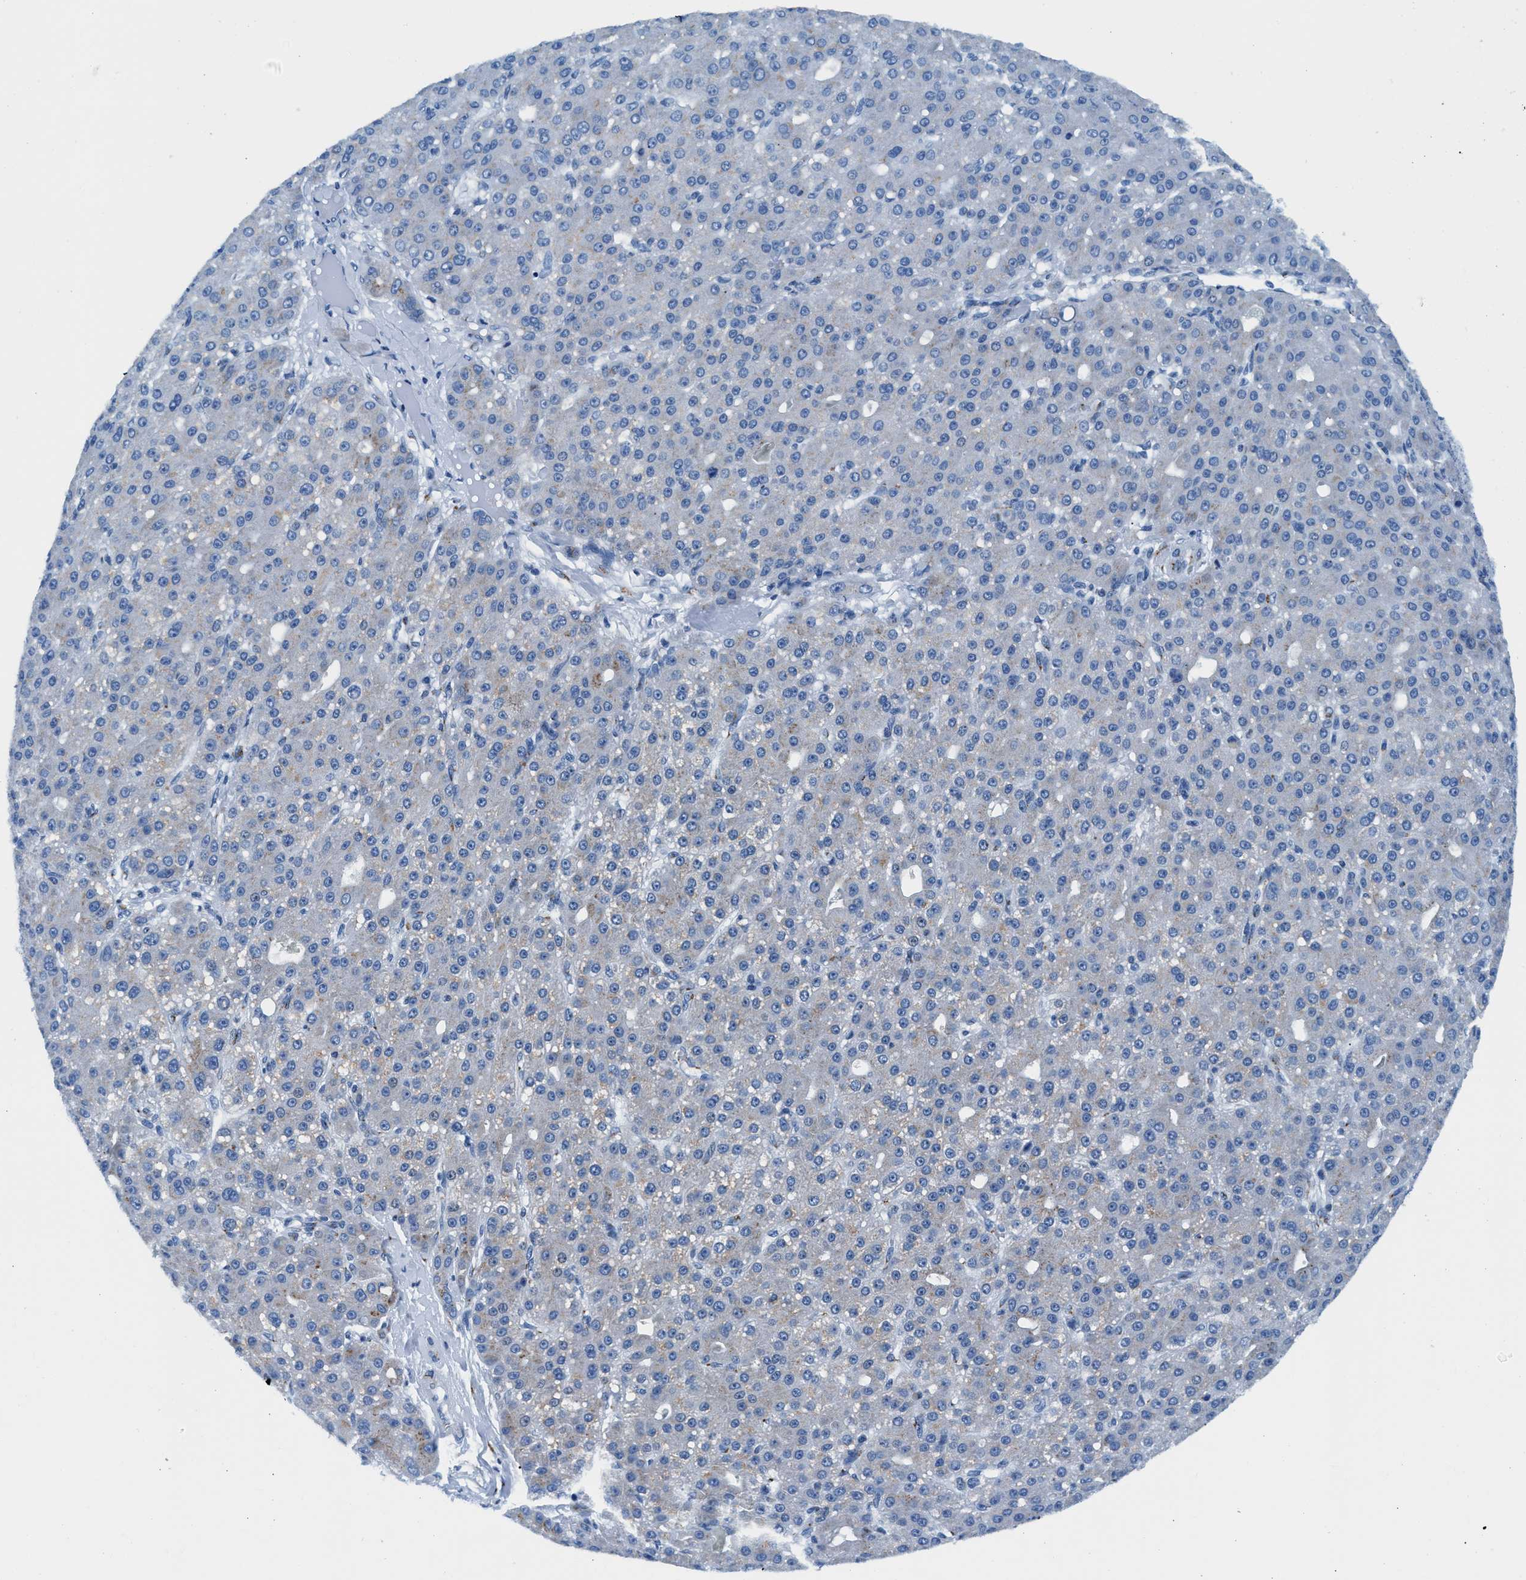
{"staining": {"intensity": "weak", "quantity": "<25%", "location": "cytoplasmic/membranous"}, "tissue": "liver cancer", "cell_type": "Tumor cells", "image_type": "cancer", "snomed": [{"axis": "morphology", "description": "Carcinoma, Hepatocellular, NOS"}, {"axis": "topography", "description": "Liver"}], "caption": "Immunohistochemical staining of hepatocellular carcinoma (liver) displays no significant staining in tumor cells. The staining is performed using DAB brown chromogen with nuclei counter-stained in using hematoxylin.", "gene": "VPS53", "patient": {"sex": "male", "age": 67}}